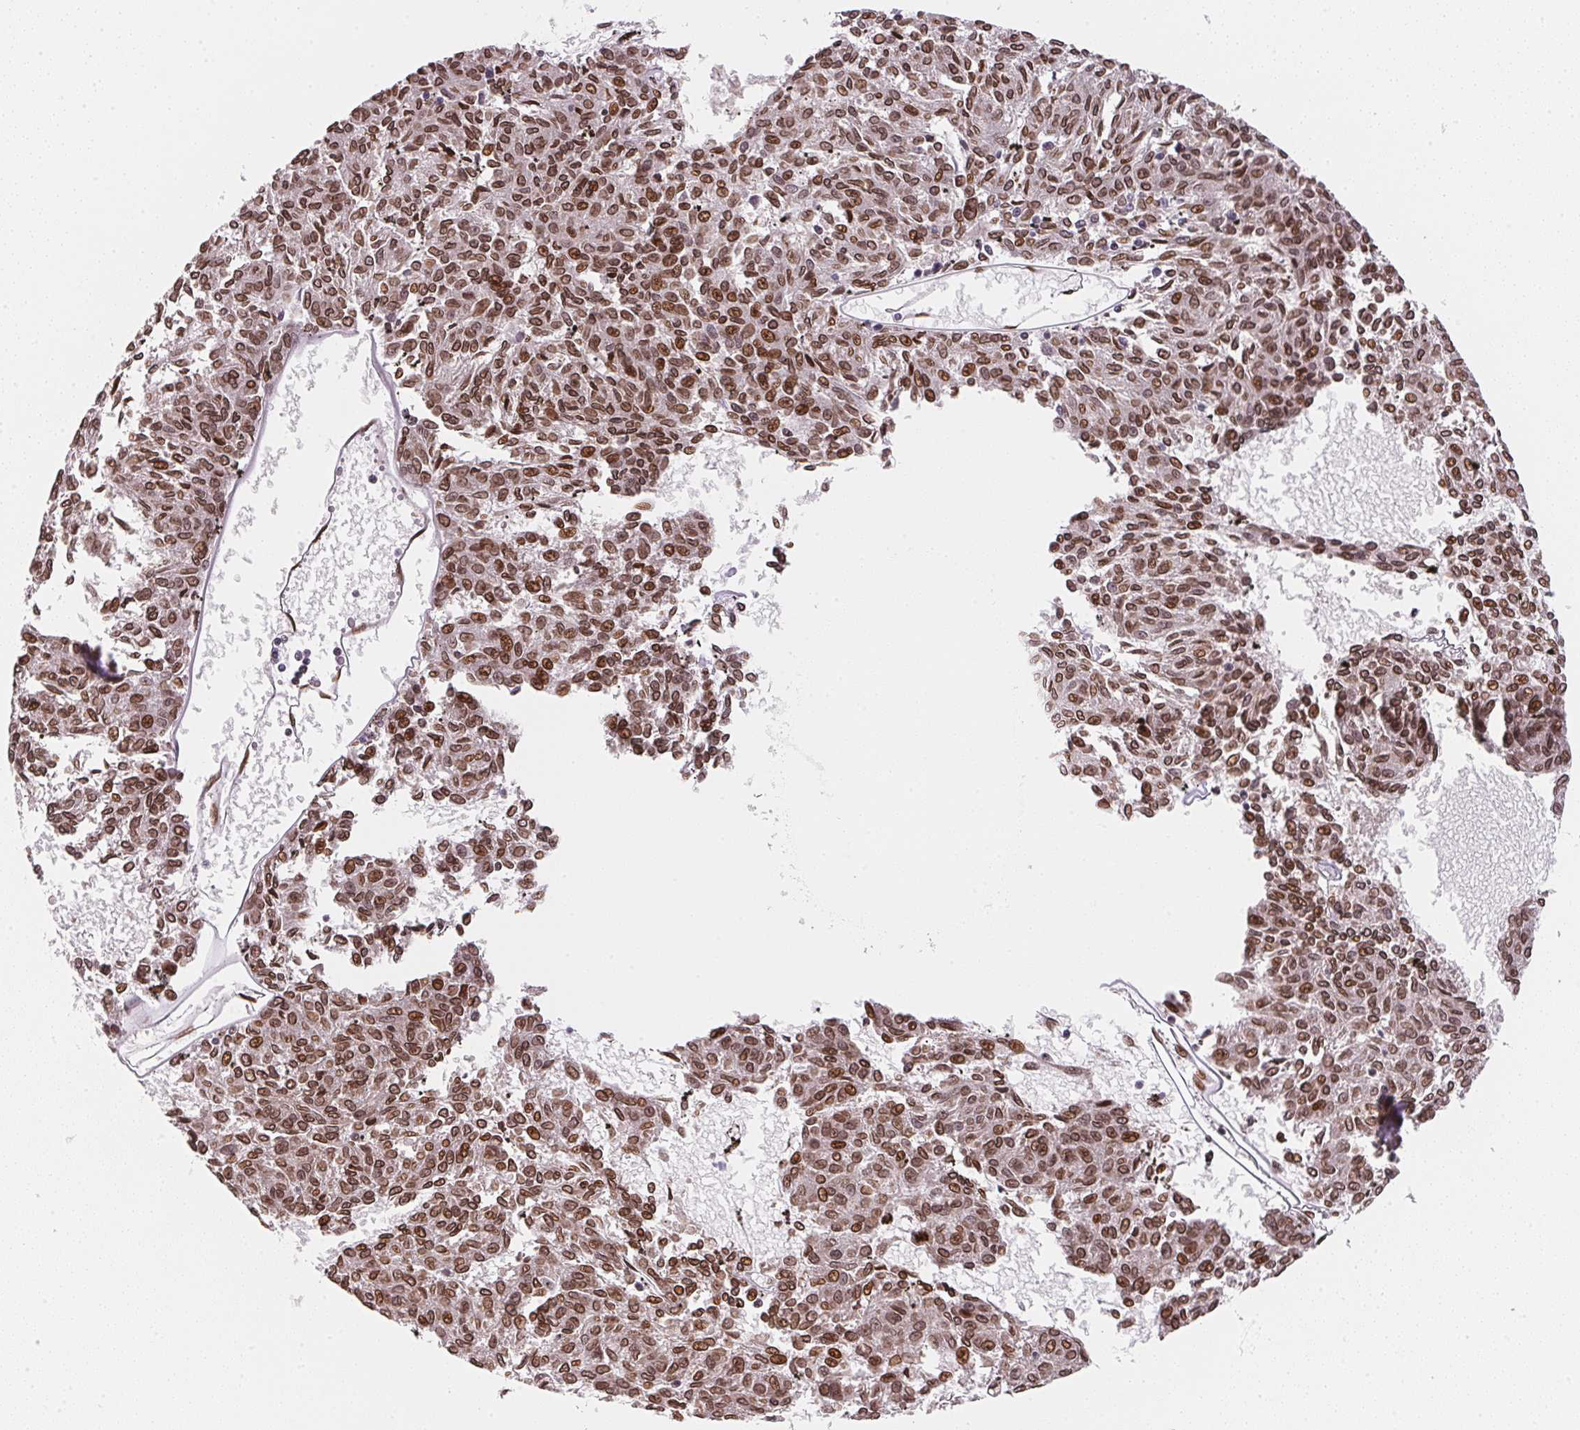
{"staining": {"intensity": "strong", "quantity": ">75%", "location": "cytoplasmic/membranous,nuclear"}, "tissue": "melanoma", "cell_type": "Tumor cells", "image_type": "cancer", "snomed": [{"axis": "morphology", "description": "Malignant melanoma, NOS"}, {"axis": "topography", "description": "Skin"}], "caption": "Brown immunohistochemical staining in malignant melanoma exhibits strong cytoplasmic/membranous and nuclear staining in approximately >75% of tumor cells.", "gene": "SAP30BP", "patient": {"sex": "female", "age": 72}}